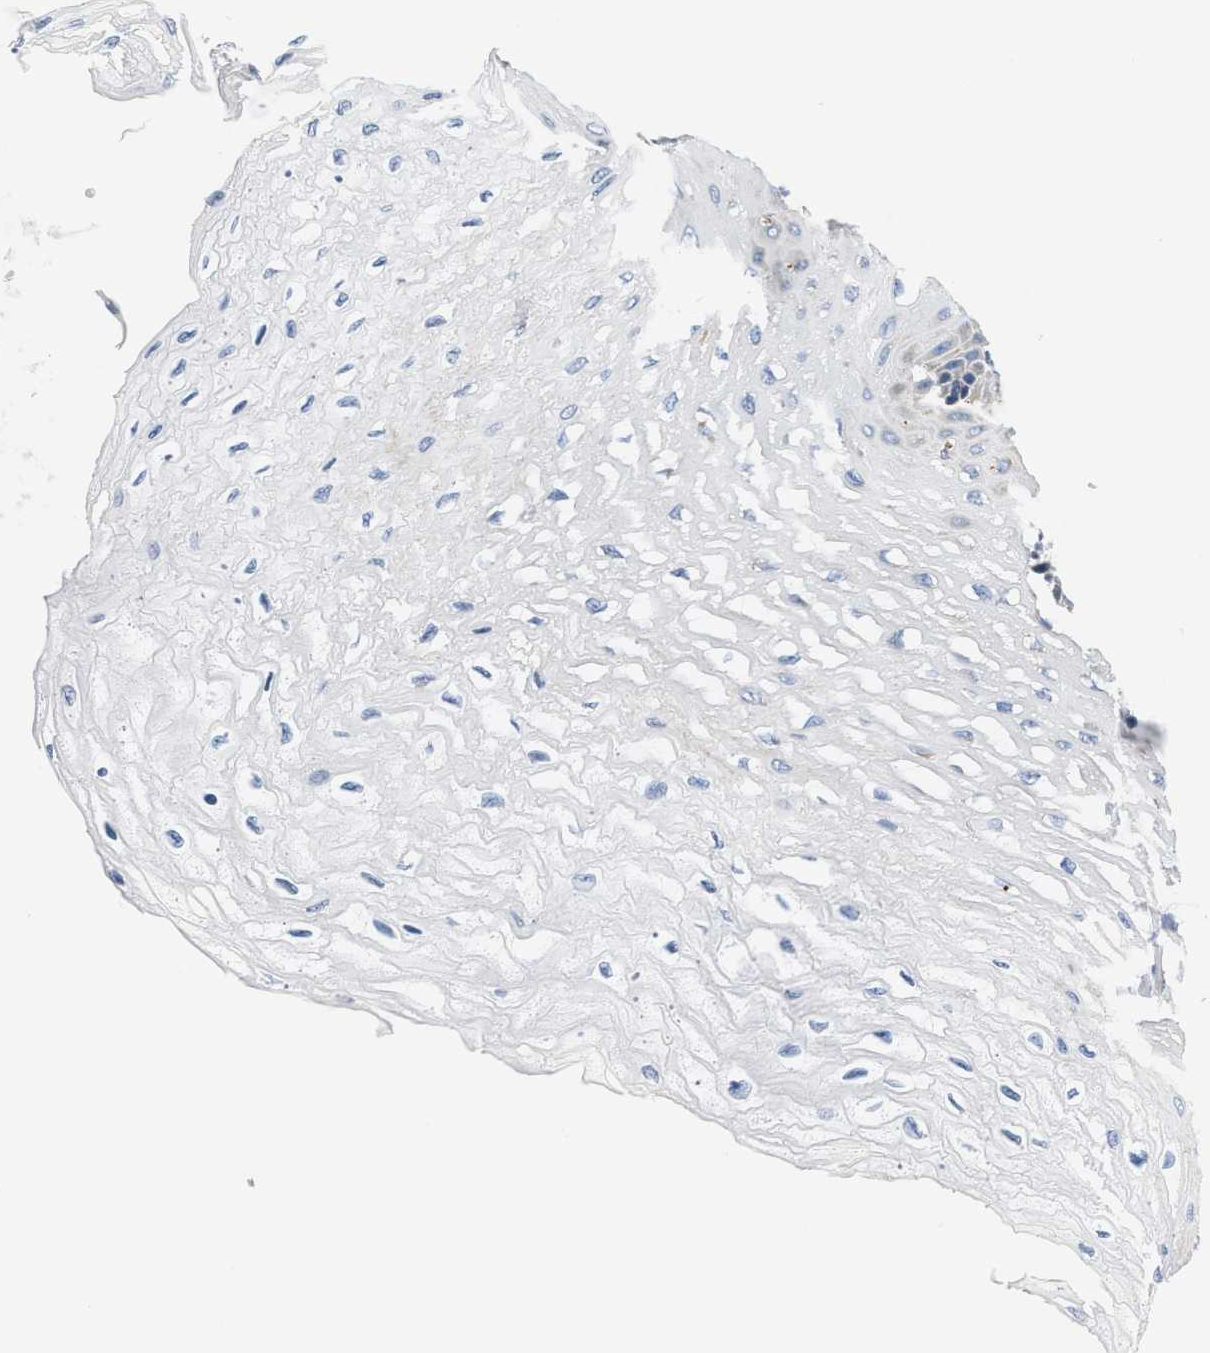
{"staining": {"intensity": "moderate", "quantity": "<25%", "location": "cytoplasmic/membranous"}, "tissue": "esophagus", "cell_type": "Squamous epithelial cells", "image_type": "normal", "snomed": [{"axis": "morphology", "description": "Normal tissue, NOS"}, {"axis": "topography", "description": "Esophagus"}], "caption": "Immunohistochemical staining of unremarkable human esophagus demonstrates <25% levels of moderate cytoplasmic/membranous protein staining in approximately <25% of squamous epithelial cells. The staining was performed using DAB to visualize the protein expression in brown, while the nuclei were stained in blue with hematoxylin (Magnification: 20x).", "gene": "HDHD3", "patient": {"sex": "female", "age": 72}}